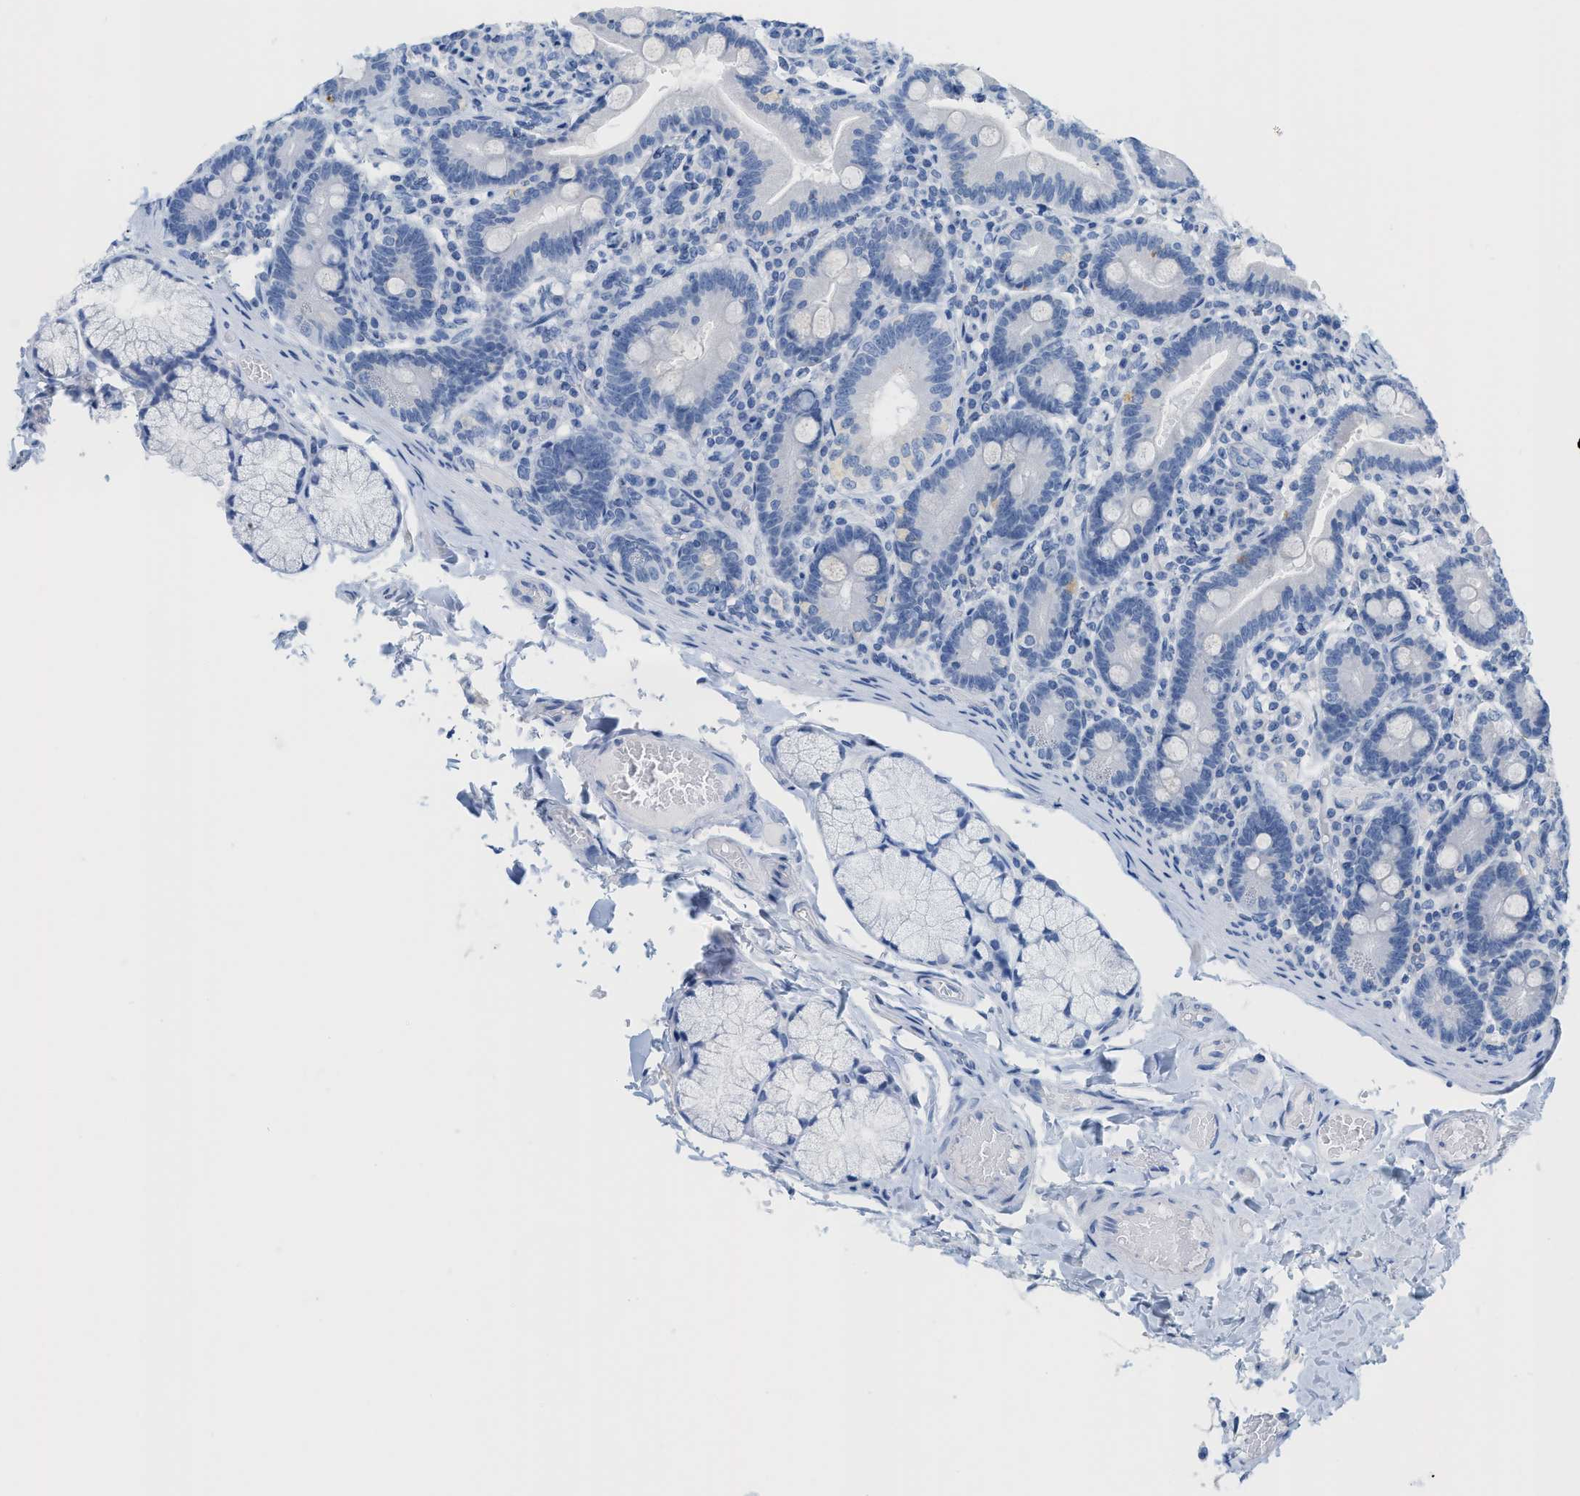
{"staining": {"intensity": "negative", "quantity": "none", "location": "none"}, "tissue": "duodenum", "cell_type": "Glandular cells", "image_type": "normal", "snomed": [{"axis": "morphology", "description": "Normal tissue, NOS"}, {"axis": "topography", "description": "Duodenum"}], "caption": "Benign duodenum was stained to show a protein in brown. There is no significant staining in glandular cells. Brightfield microscopy of IHC stained with DAB (brown) and hematoxylin (blue), captured at high magnification.", "gene": "PAPPA", "patient": {"sex": "male", "age": 54}}